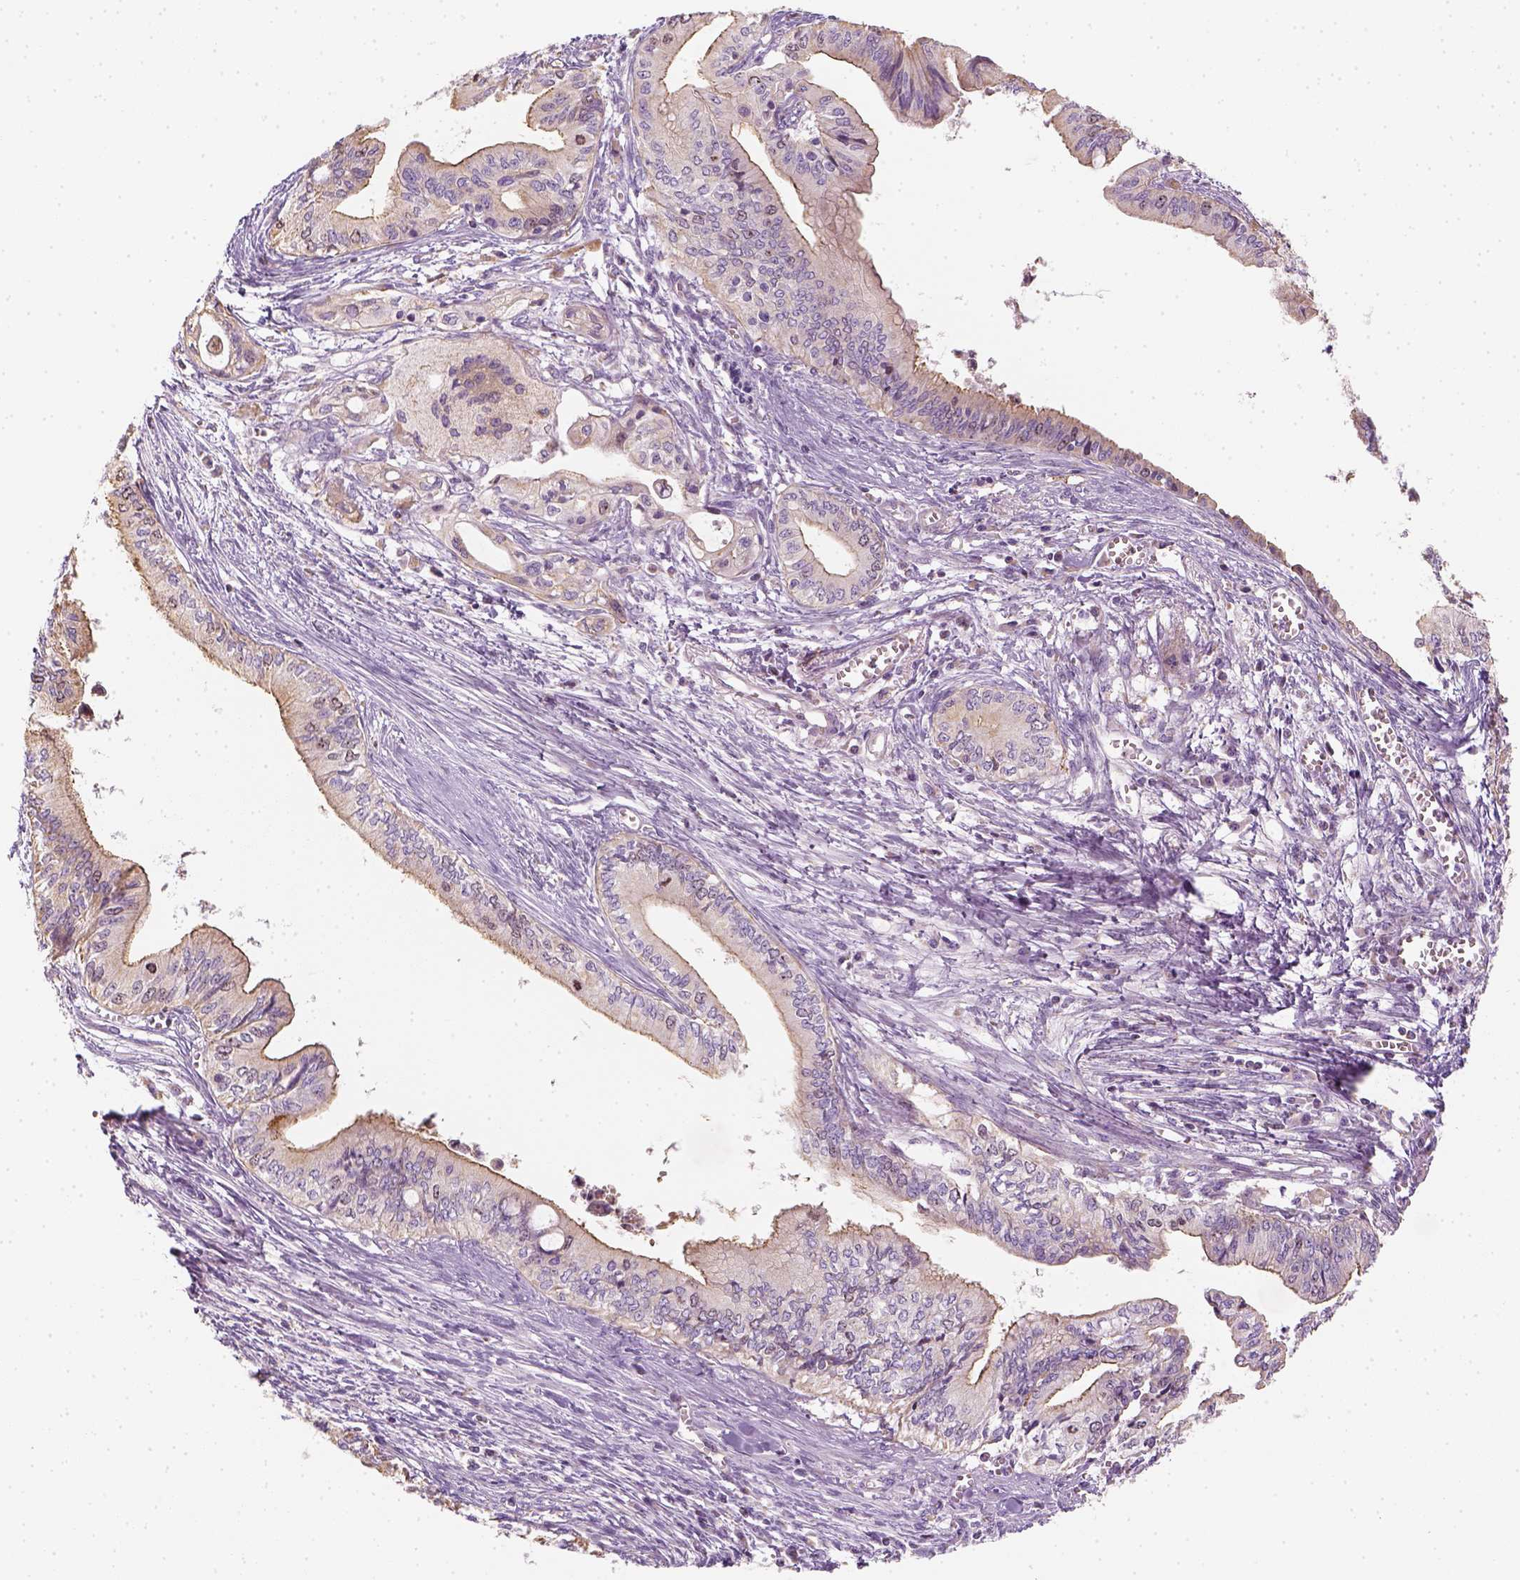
{"staining": {"intensity": "moderate", "quantity": "<25%", "location": "cytoplasmic/membranous"}, "tissue": "pancreatic cancer", "cell_type": "Tumor cells", "image_type": "cancer", "snomed": [{"axis": "morphology", "description": "Adenocarcinoma, NOS"}, {"axis": "topography", "description": "Pancreas"}], "caption": "A photomicrograph of adenocarcinoma (pancreatic) stained for a protein shows moderate cytoplasmic/membranous brown staining in tumor cells.", "gene": "LCA5", "patient": {"sex": "female", "age": 61}}